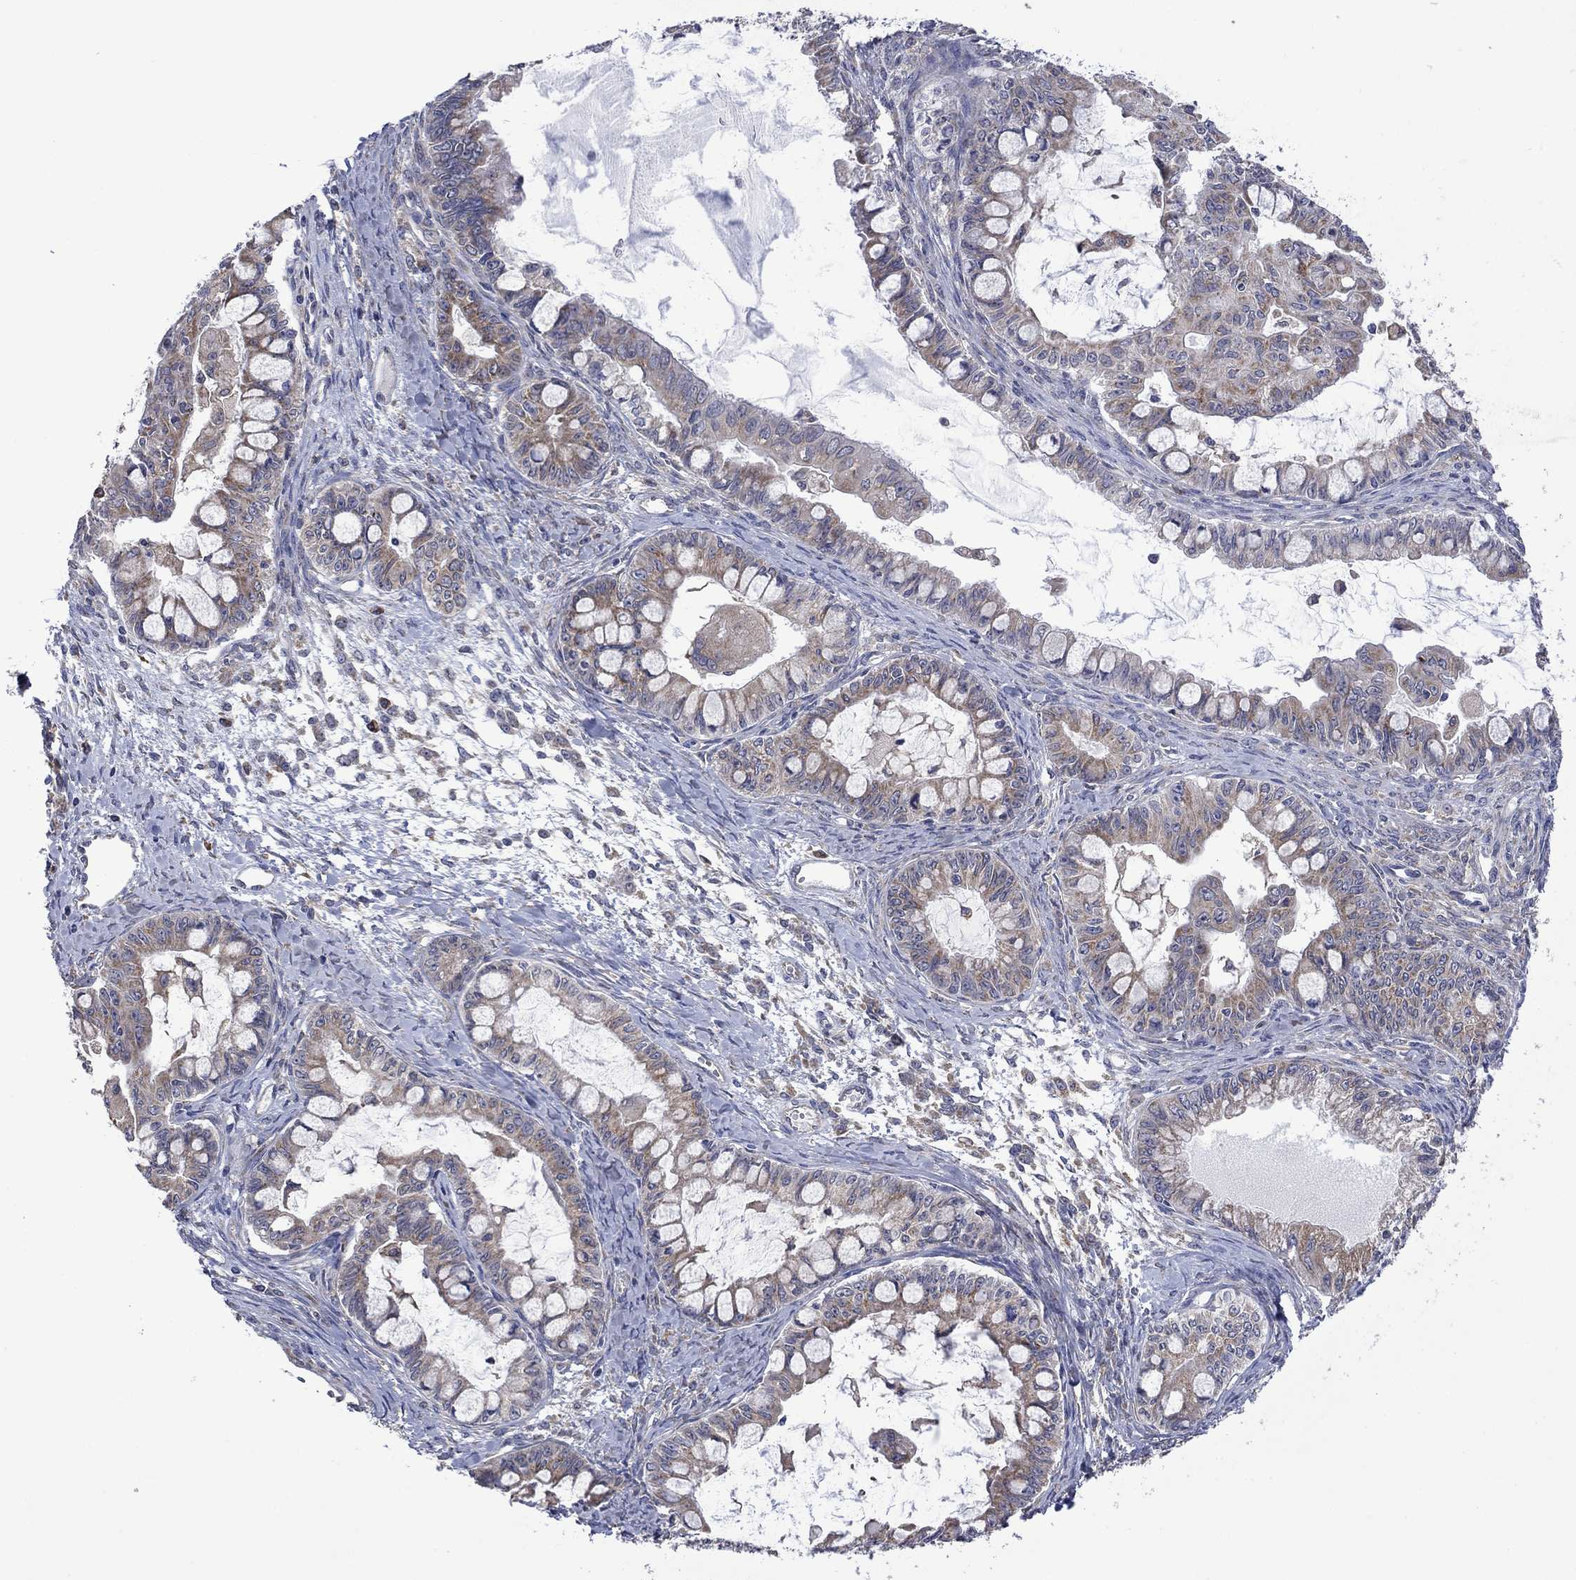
{"staining": {"intensity": "weak", "quantity": "25%-75%", "location": "cytoplasmic/membranous"}, "tissue": "ovarian cancer", "cell_type": "Tumor cells", "image_type": "cancer", "snomed": [{"axis": "morphology", "description": "Cystadenocarcinoma, mucinous, NOS"}, {"axis": "topography", "description": "Ovary"}], "caption": "Protein expression analysis of ovarian cancer displays weak cytoplasmic/membranous expression in approximately 25%-75% of tumor cells.", "gene": "FURIN", "patient": {"sex": "female", "age": 63}}